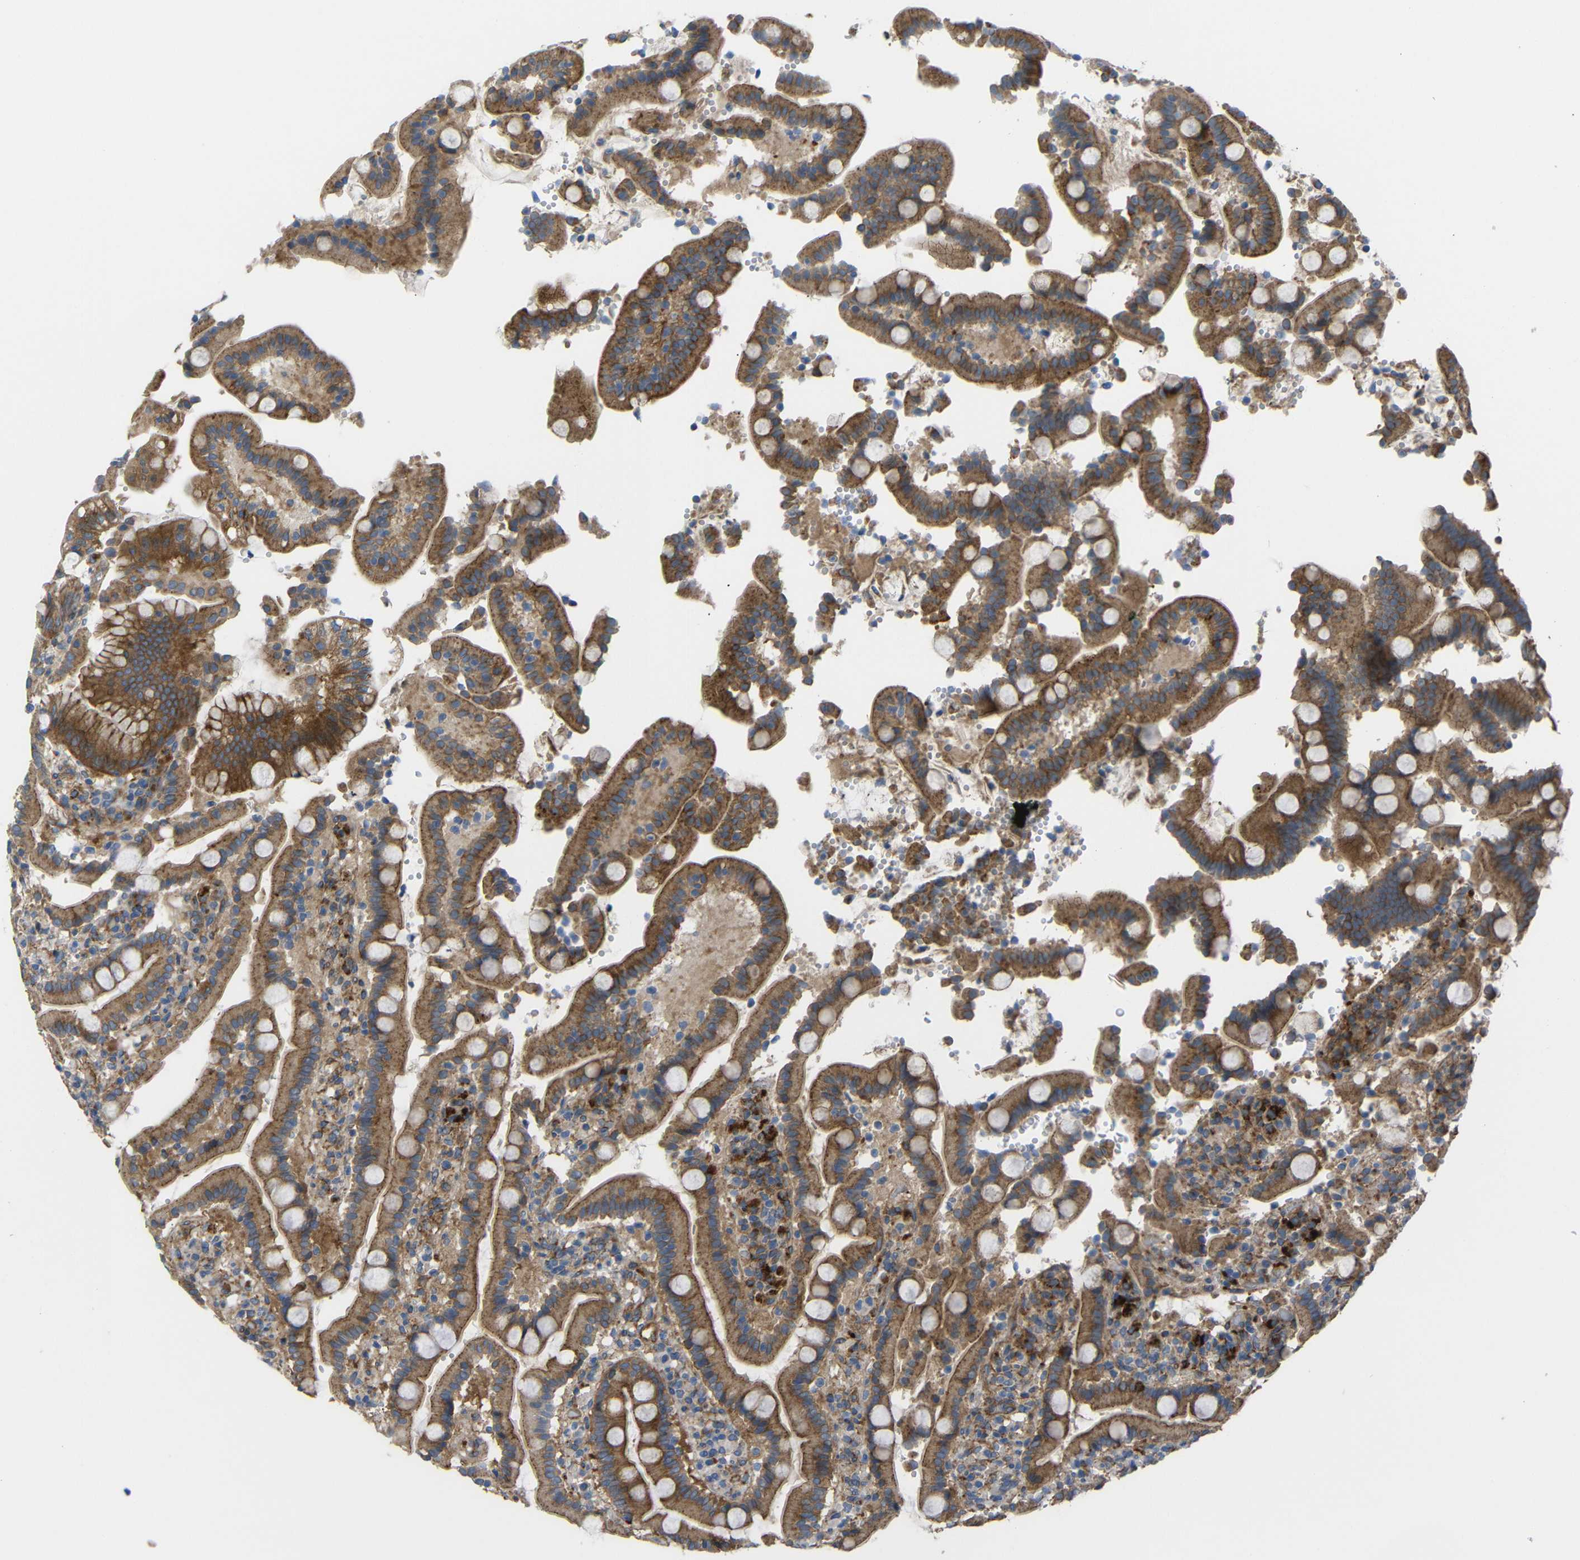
{"staining": {"intensity": "strong", "quantity": ">75%", "location": "cytoplasmic/membranous"}, "tissue": "duodenum", "cell_type": "Glandular cells", "image_type": "normal", "snomed": [{"axis": "morphology", "description": "Normal tissue, NOS"}, {"axis": "topography", "description": "Small intestine, NOS"}], "caption": "IHC photomicrograph of unremarkable duodenum stained for a protein (brown), which demonstrates high levels of strong cytoplasmic/membranous expression in approximately >75% of glandular cells.", "gene": "SYPL1", "patient": {"sex": "female", "age": 71}}